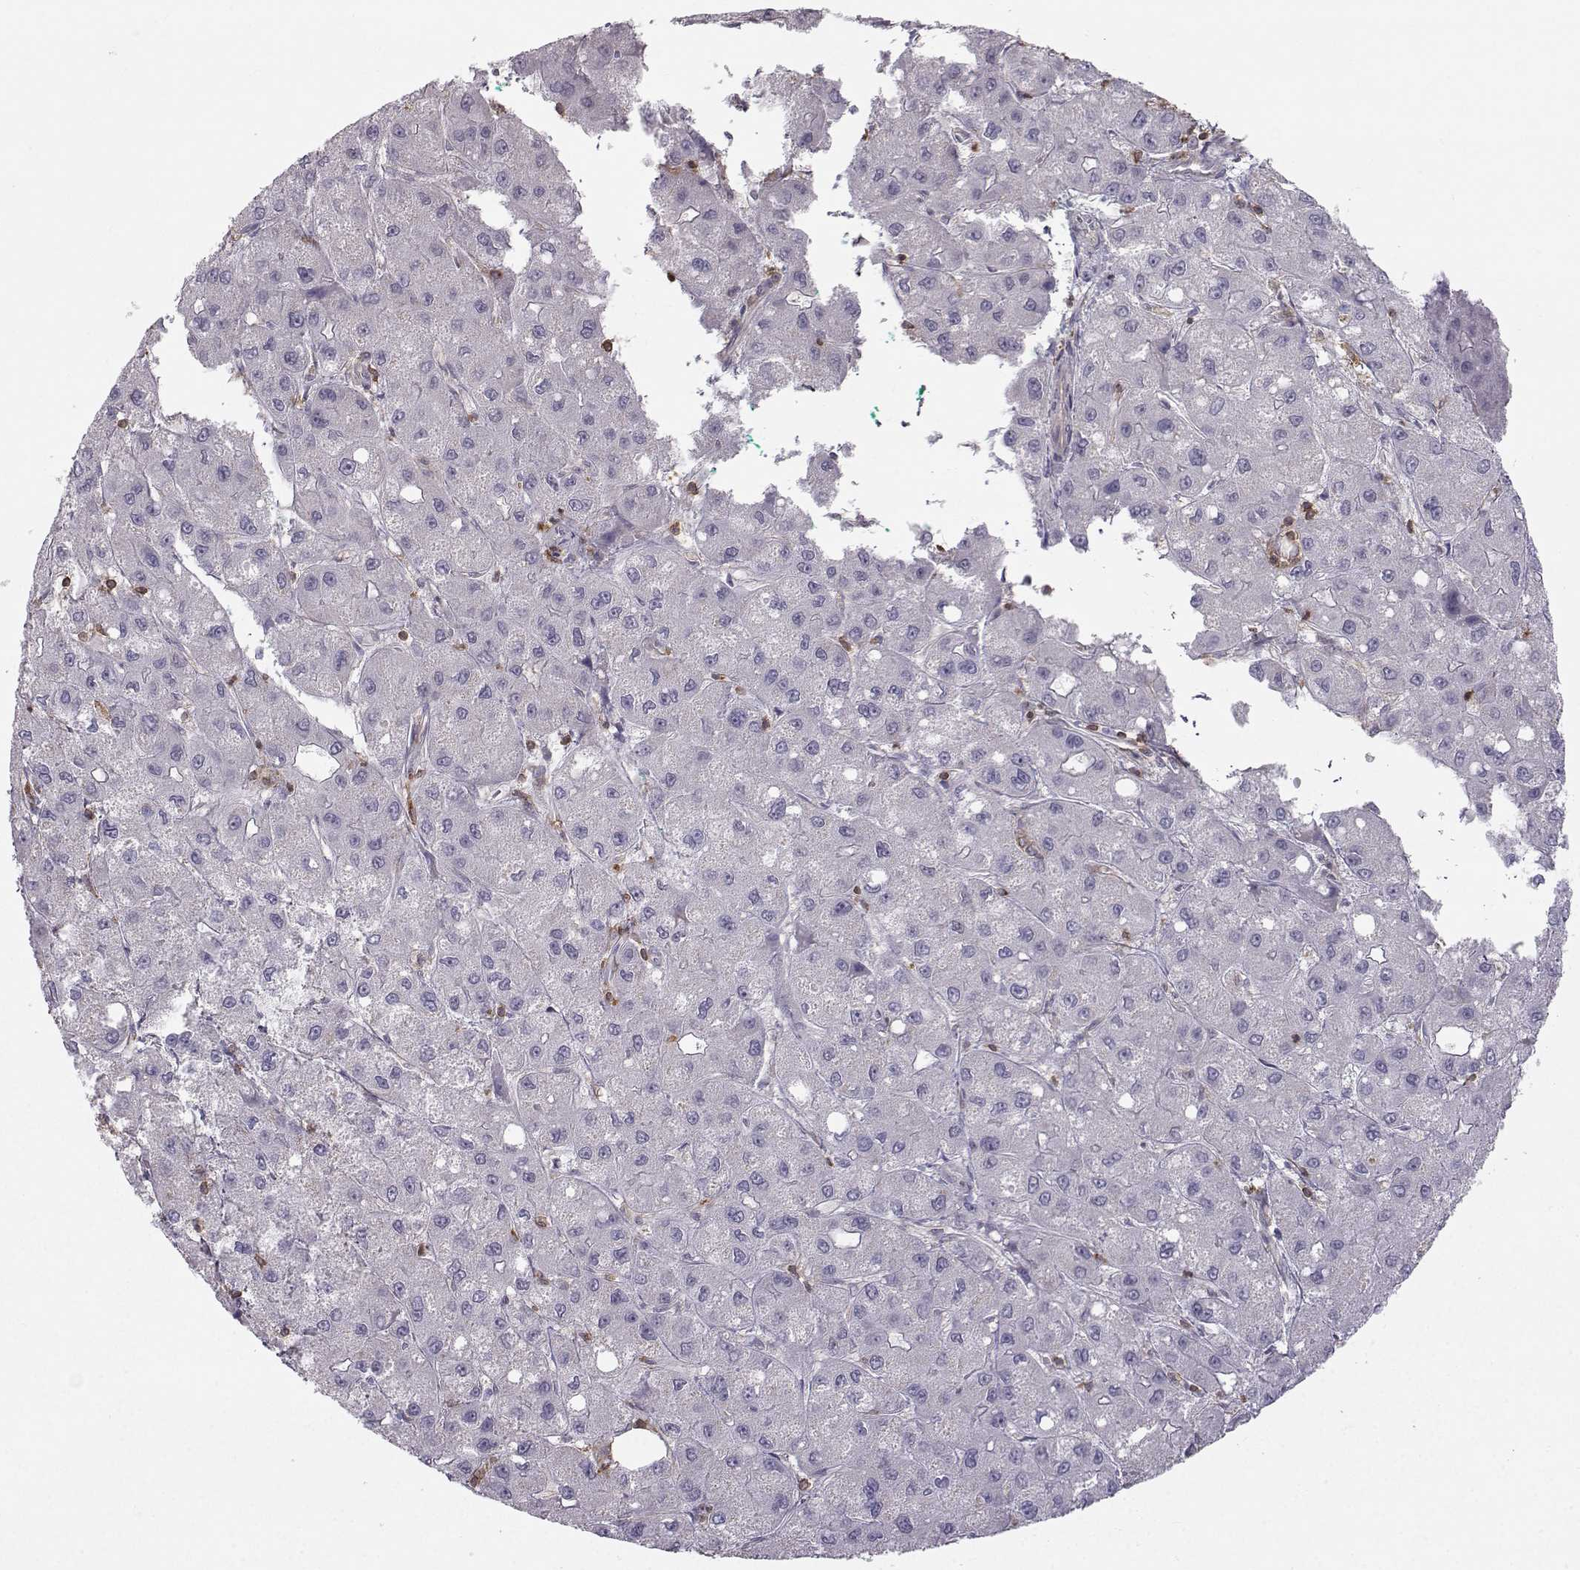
{"staining": {"intensity": "negative", "quantity": "none", "location": "none"}, "tissue": "liver cancer", "cell_type": "Tumor cells", "image_type": "cancer", "snomed": [{"axis": "morphology", "description": "Carcinoma, Hepatocellular, NOS"}, {"axis": "topography", "description": "Liver"}], "caption": "Immunohistochemistry photomicrograph of neoplastic tissue: human liver cancer stained with DAB (3,3'-diaminobenzidine) reveals no significant protein expression in tumor cells.", "gene": "ZBTB32", "patient": {"sex": "male", "age": 73}}